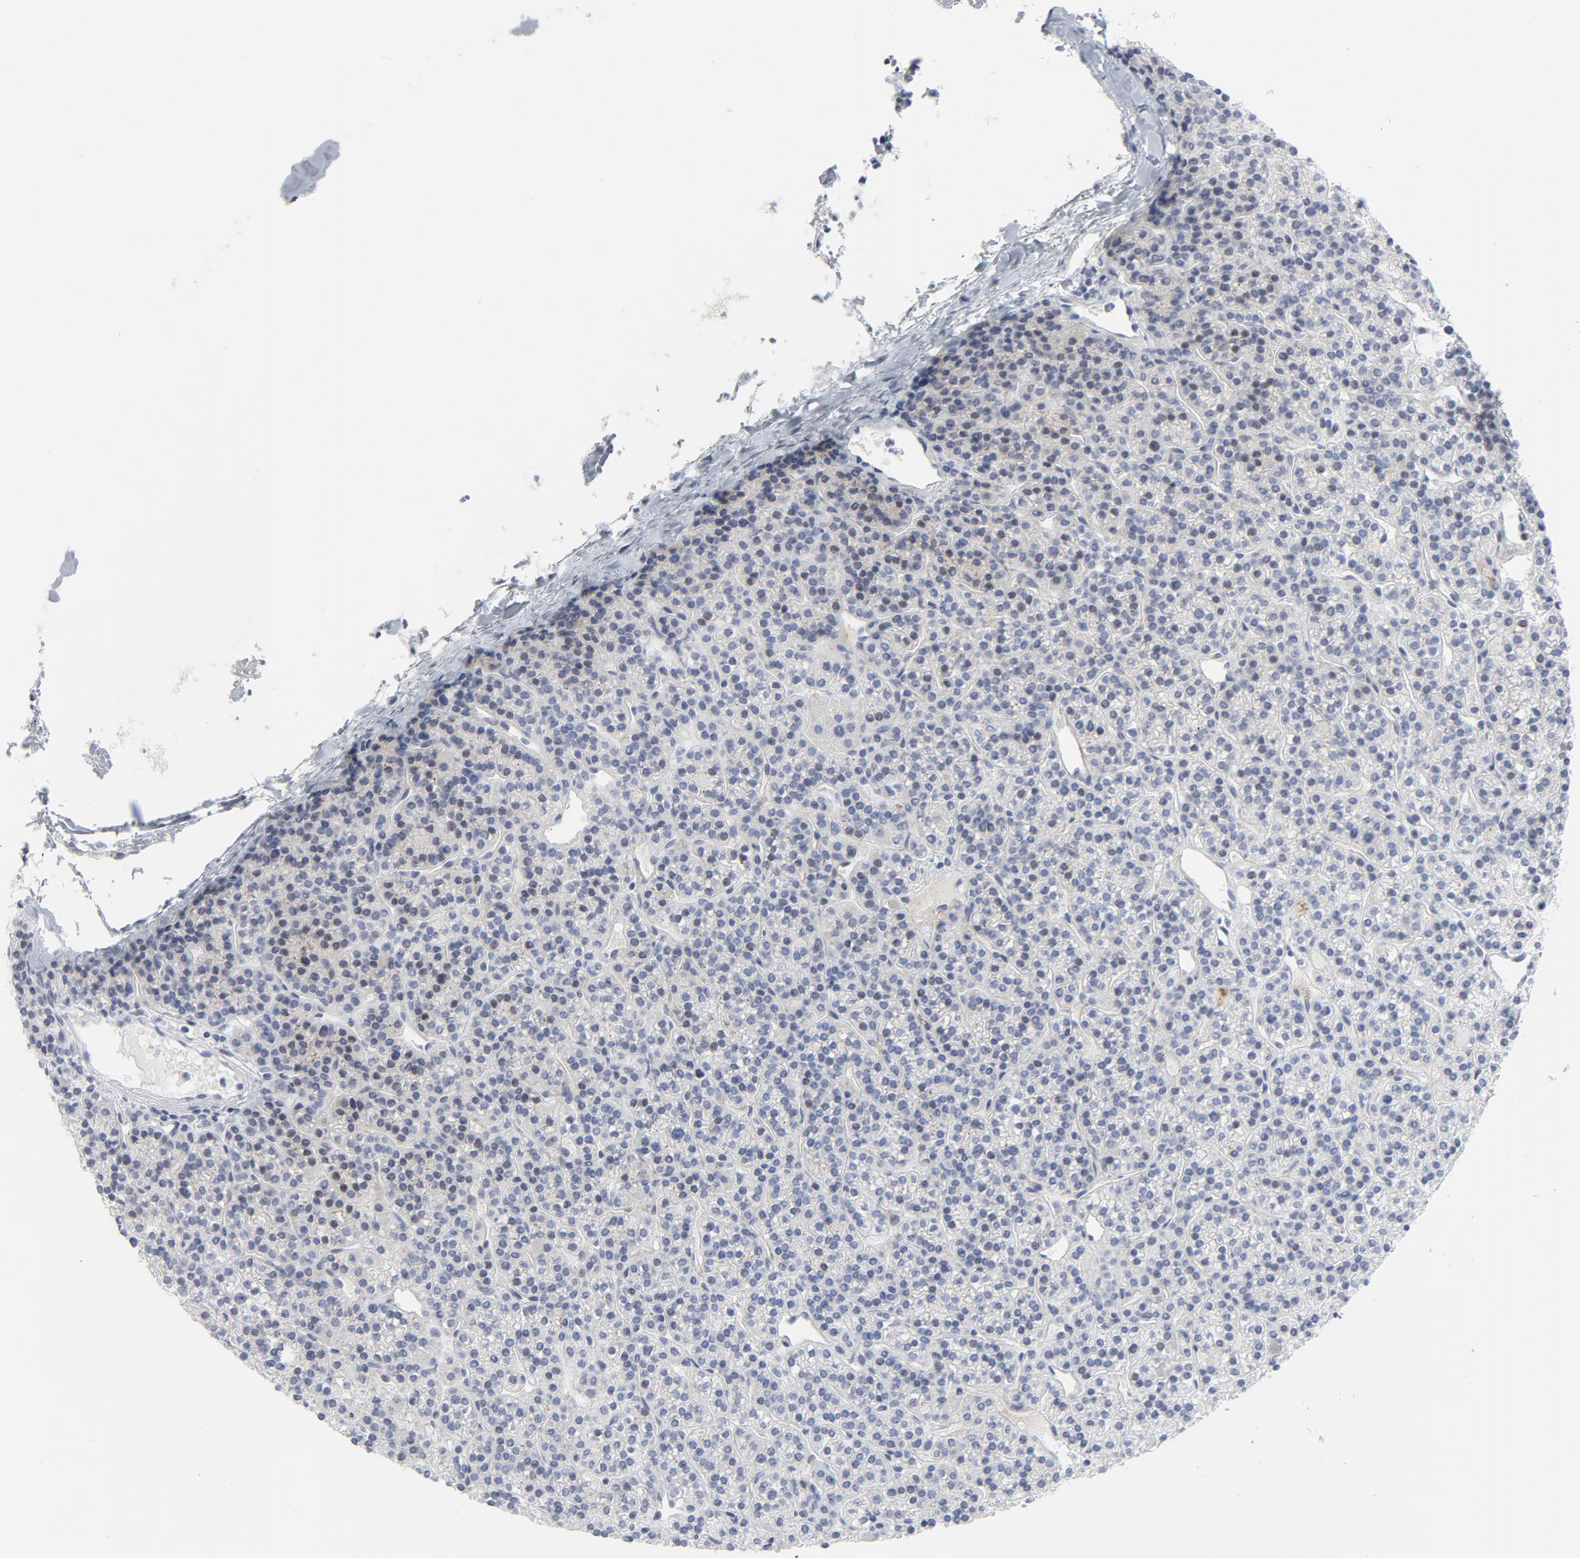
{"staining": {"intensity": "negative", "quantity": "none", "location": "none"}, "tissue": "parathyroid gland", "cell_type": "Glandular cells", "image_type": "normal", "snomed": [{"axis": "morphology", "description": "Normal tissue, NOS"}, {"axis": "topography", "description": "Parathyroid gland"}], "caption": "This histopathology image is of benign parathyroid gland stained with IHC to label a protein in brown with the nuclei are counter-stained blue. There is no expression in glandular cells. (Brightfield microscopy of DAB IHC at high magnification).", "gene": "TUBB1", "patient": {"sex": "female", "age": 50}}